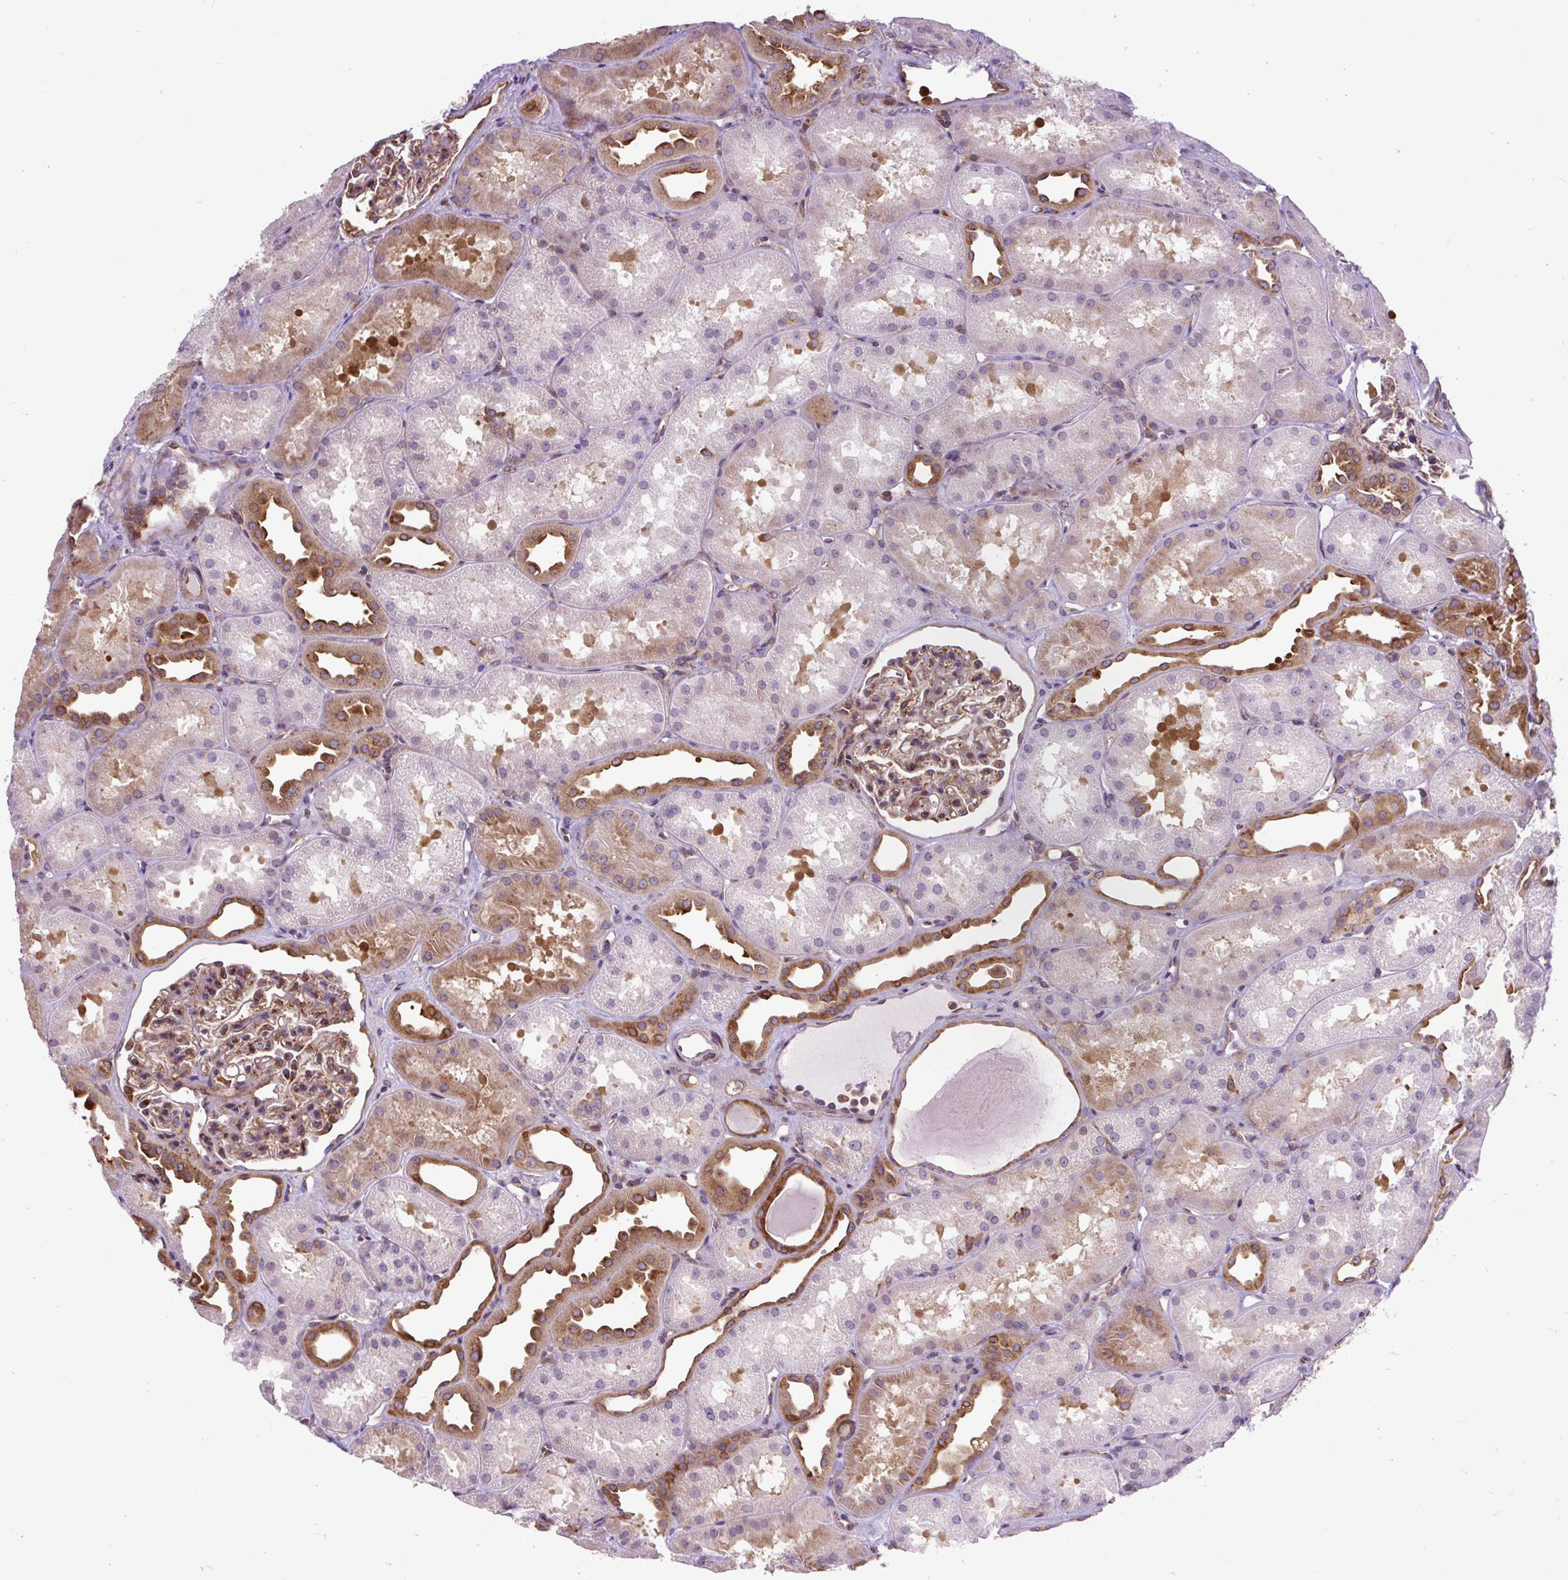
{"staining": {"intensity": "moderate", "quantity": "25%-75%", "location": "cytoplasmic/membranous"}, "tissue": "kidney", "cell_type": "Cells in glomeruli", "image_type": "normal", "snomed": [{"axis": "morphology", "description": "Normal tissue, NOS"}, {"axis": "topography", "description": "Kidney"}], "caption": "A high-resolution micrograph shows immunohistochemistry staining of normal kidney, which exhibits moderate cytoplasmic/membranous staining in approximately 25%-75% of cells in glomeruli.", "gene": "TRIM17", "patient": {"sex": "male", "age": 61}}